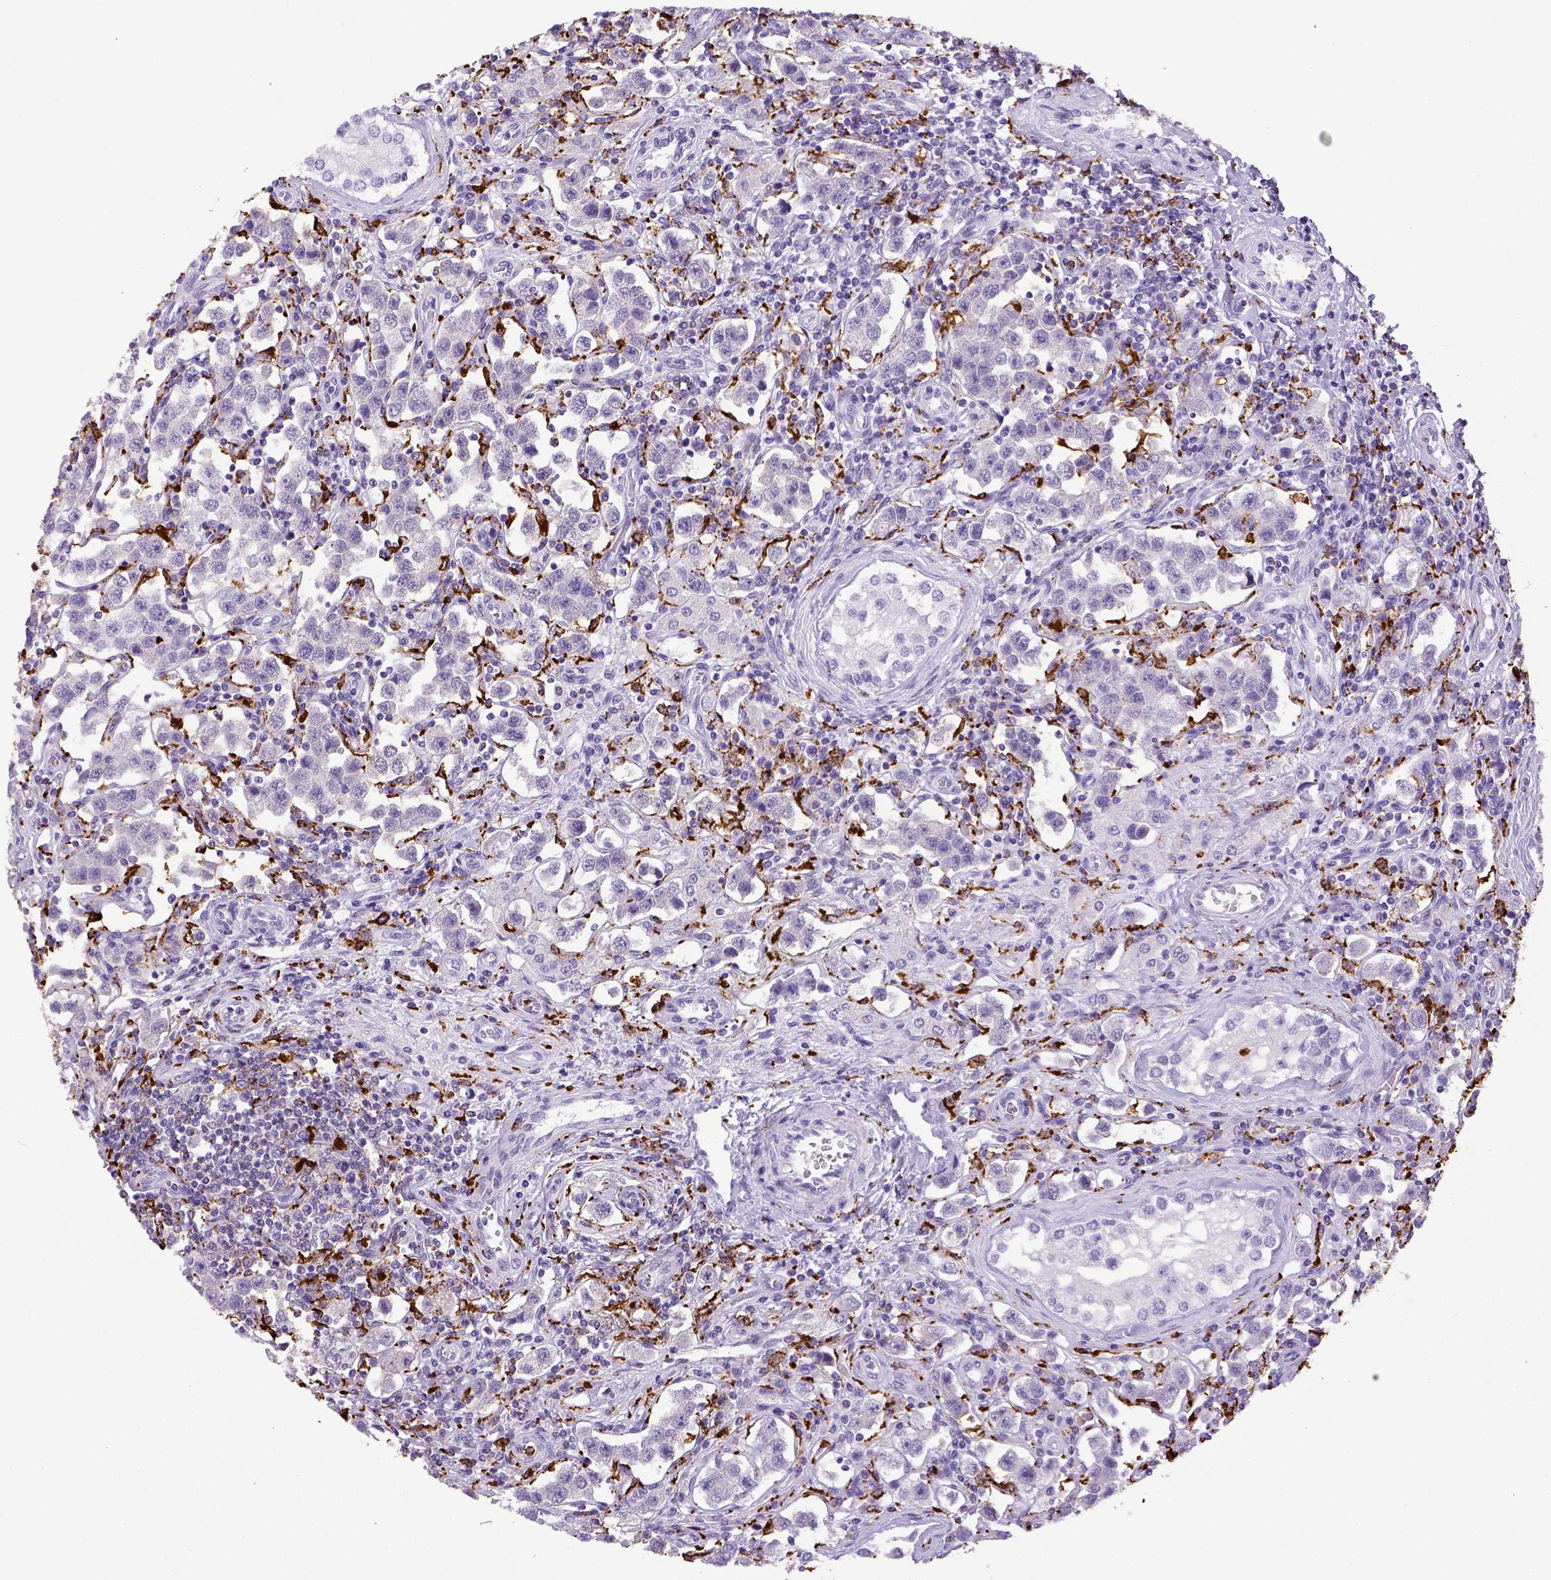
{"staining": {"intensity": "negative", "quantity": "none", "location": "none"}, "tissue": "testis cancer", "cell_type": "Tumor cells", "image_type": "cancer", "snomed": [{"axis": "morphology", "description": "Seminoma, NOS"}, {"axis": "topography", "description": "Testis"}], "caption": "This is an immunohistochemistry (IHC) histopathology image of testis cancer (seminoma). There is no staining in tumor cells.", "gene": "CD68", "patient": {"sex": "male", "age": 37}}